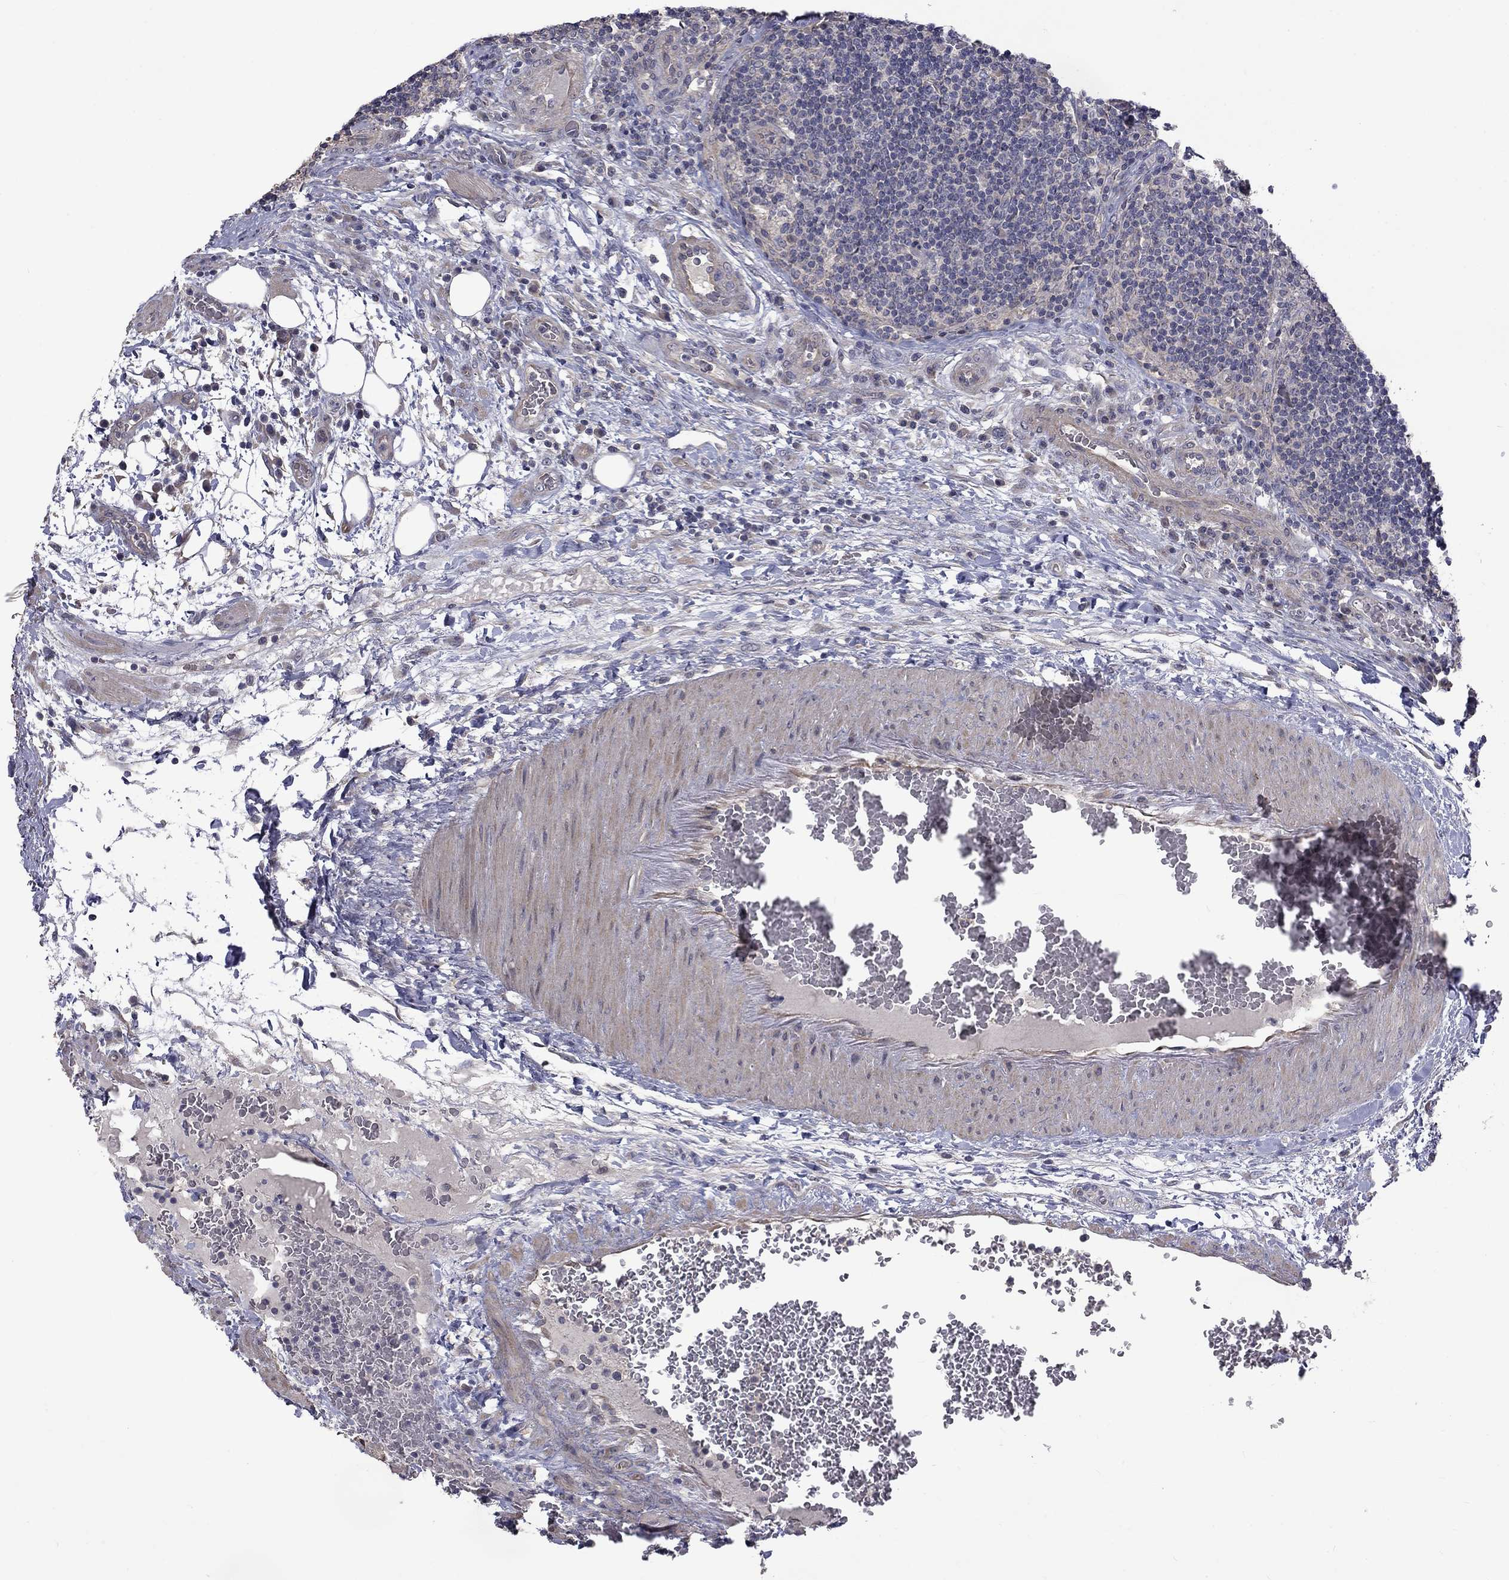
{"staining": {"intensity": "negative", "quantity": "none", "location": "none"}, "tissue": "lymph node", "cell_type": "Germinal center cells", "image_type": "normal", "snomed": [{"axis": "morphology", "description": "Normal tissue, NOS"}, {"axis": "topography", "description": "Lymph node"}], "caption": "Germinal center cells show no significant positivity in normal lymph node. (Immunohistochemistry (ihc), brightfield microscopy, high magnification).", "gene": "SLC39A14", "patient": {"sex": "male", "age": 63}}